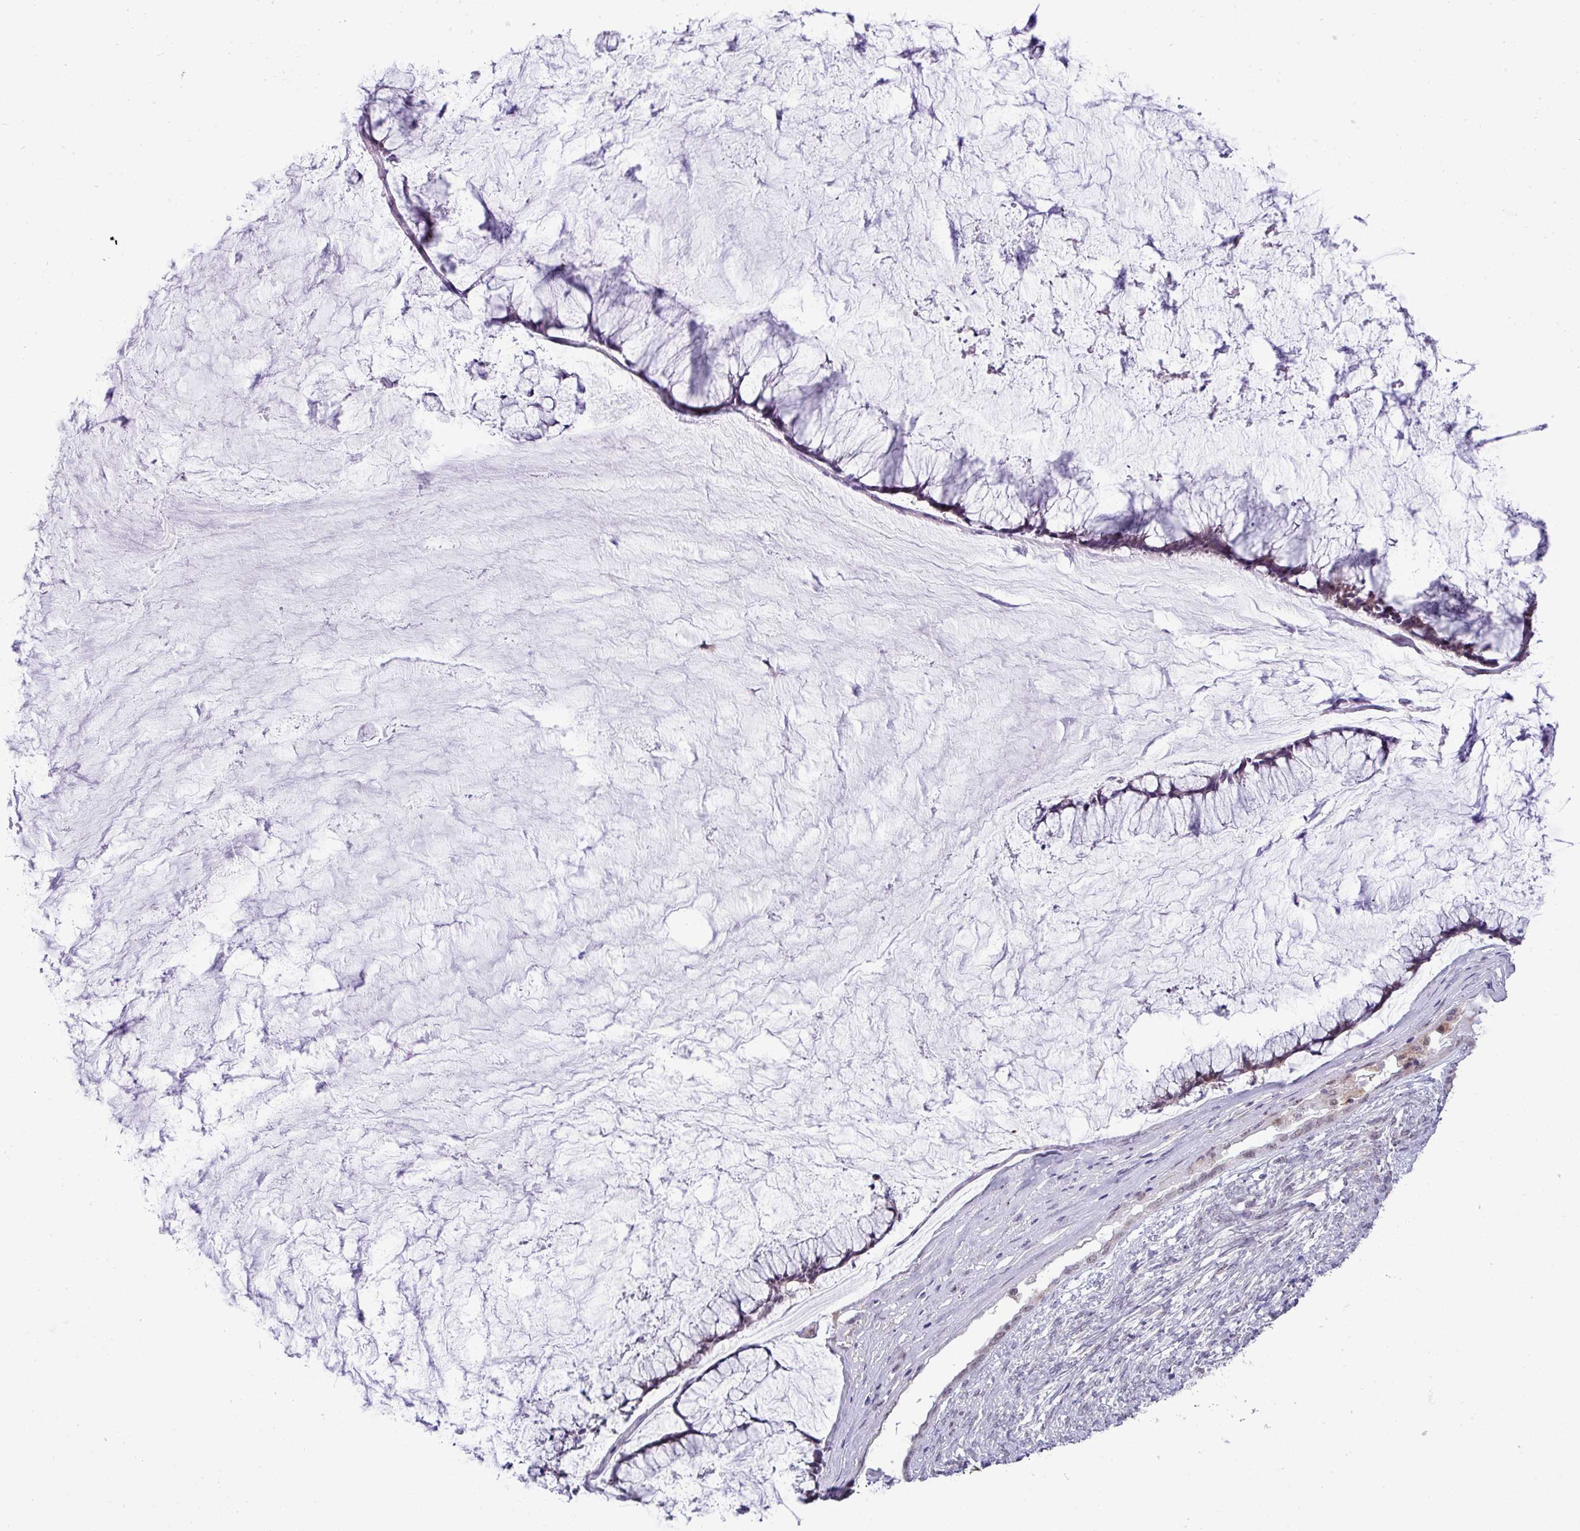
{"staining": {"intensity": "weak", "quantity": "25%-75%", "location": "cytoplasmic/membranous,nuclear"}, "tissue": "ovarian cancer", "cell_type": "Tumor cells", "image_type": "cancer", "snomed": [{"axis": "morphology", "description": "Cystadenocarcinoma, mucinous, NOS"}, {"axis": "topography", "description": "Ovary"}], "caption": "The photomicrograph demonstrates immunohistochemical staining of ovarian mucinous cystadenocarcinoma. There is weak cytoplasmic/membranous and nuclear staining is identified in approximately 25%-75% of tumor cells.", "gene": "MAK16", "patient": {"sex": "female", "age": 42}}